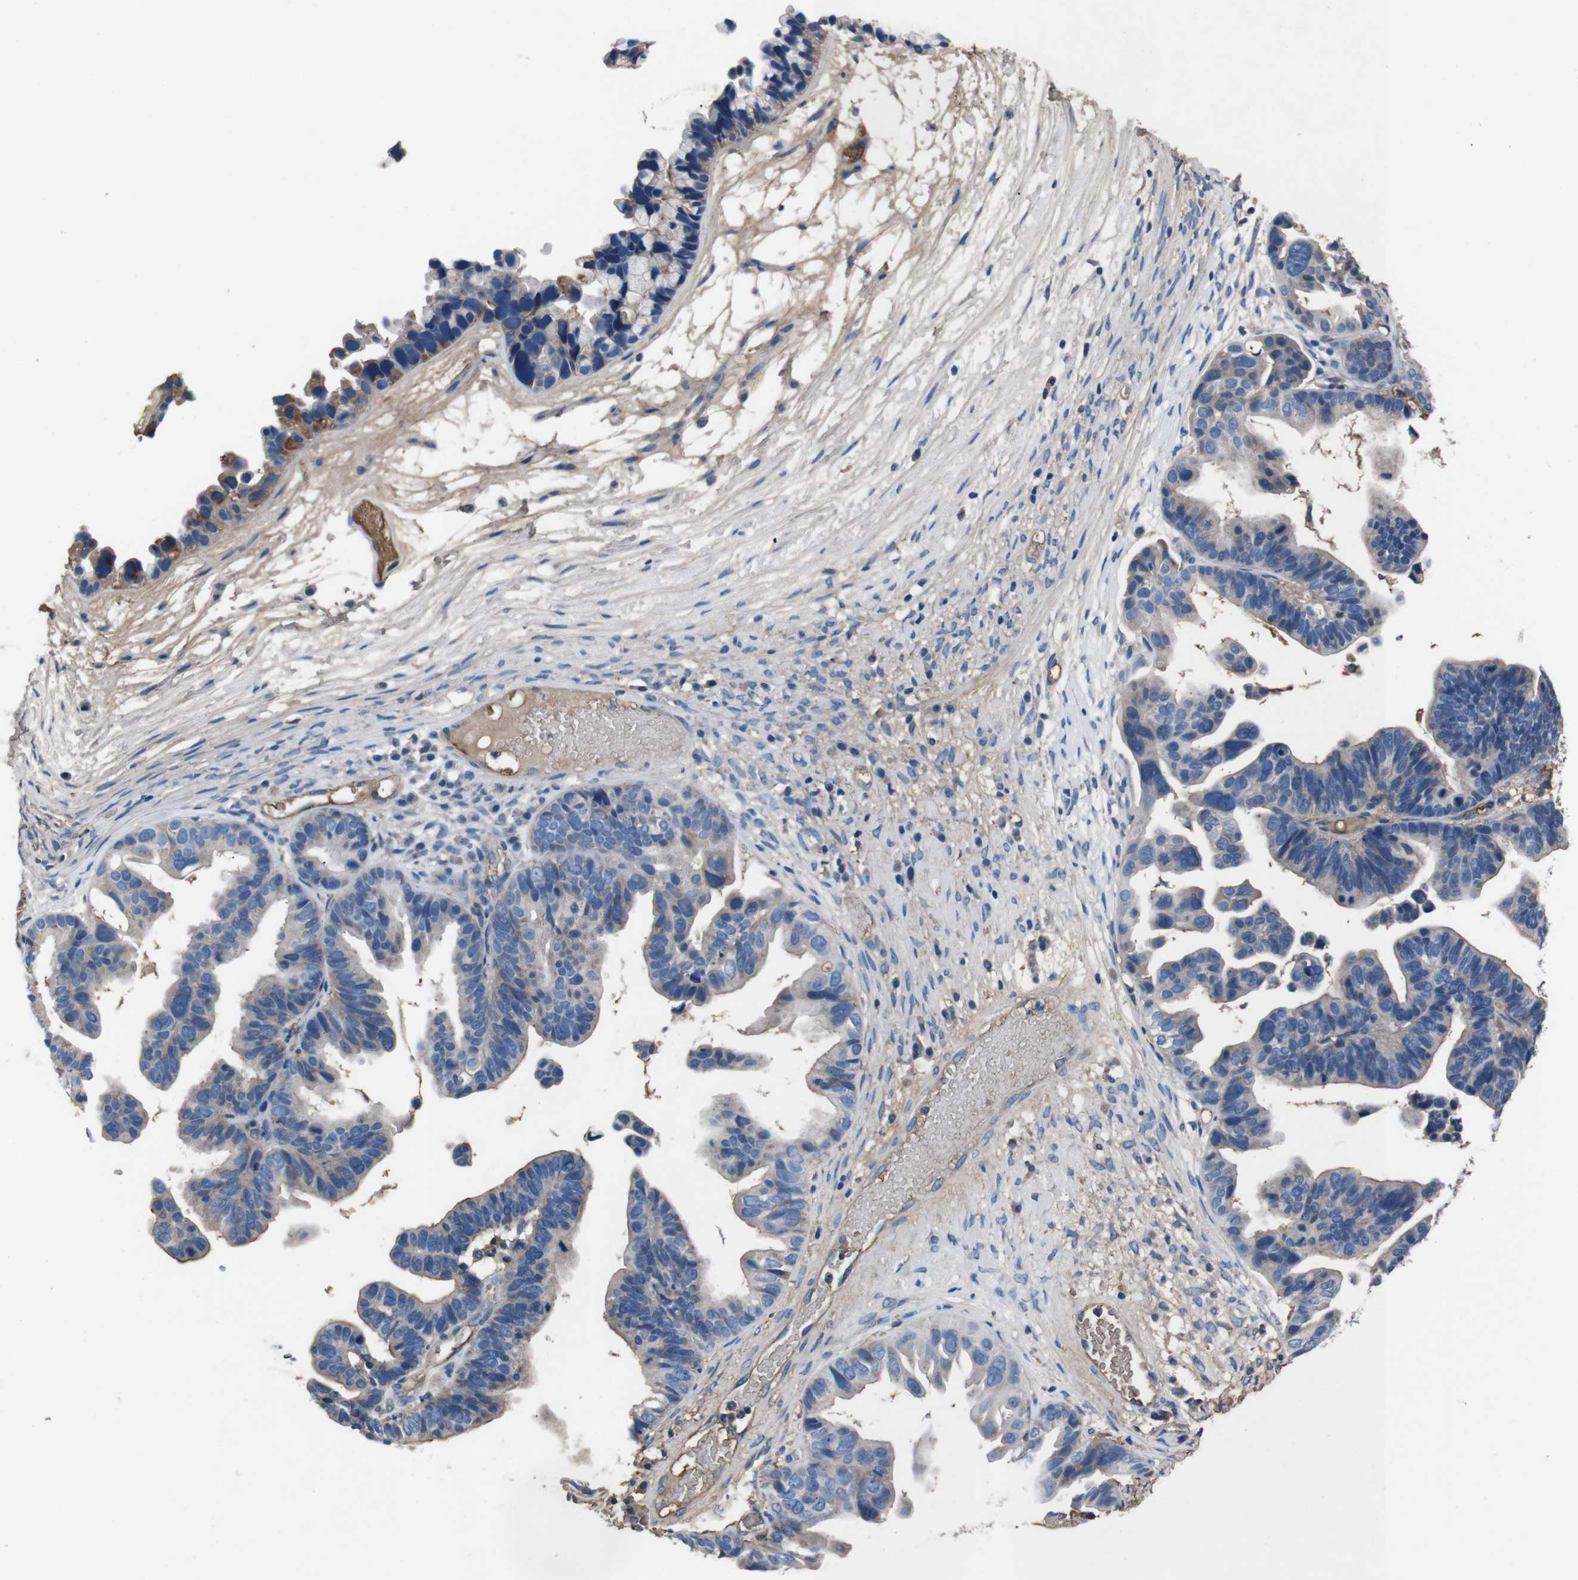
{"staining": {"intensity": "weak", "quantity": ">75%", "location": "cytoplasmic/membranous"}, "tissue": "ovarian cancer", "cell_type": "Tumor cells", "image_type": "cancer", "snomed": [{"axis": "morphology", "description": "Cystadenocarcinoma, serous, NOS"}, {"axis": "topography", "description": "Ovary"}], "caption": "IHC staining of serous cystadenocarcinoma (ovarian), which demonstrates low levels of weak cytoplasmic/membranous staining in approximately >75% of tumor cells indicating weak cytoplasmic/membranous protein expression. The staining was performed using DAB (brown) for protein detection and nuclei were counterstained in hematoxylin (blue).", "gene": "LEP", "patient": {"sex": "female", "age": 56}}